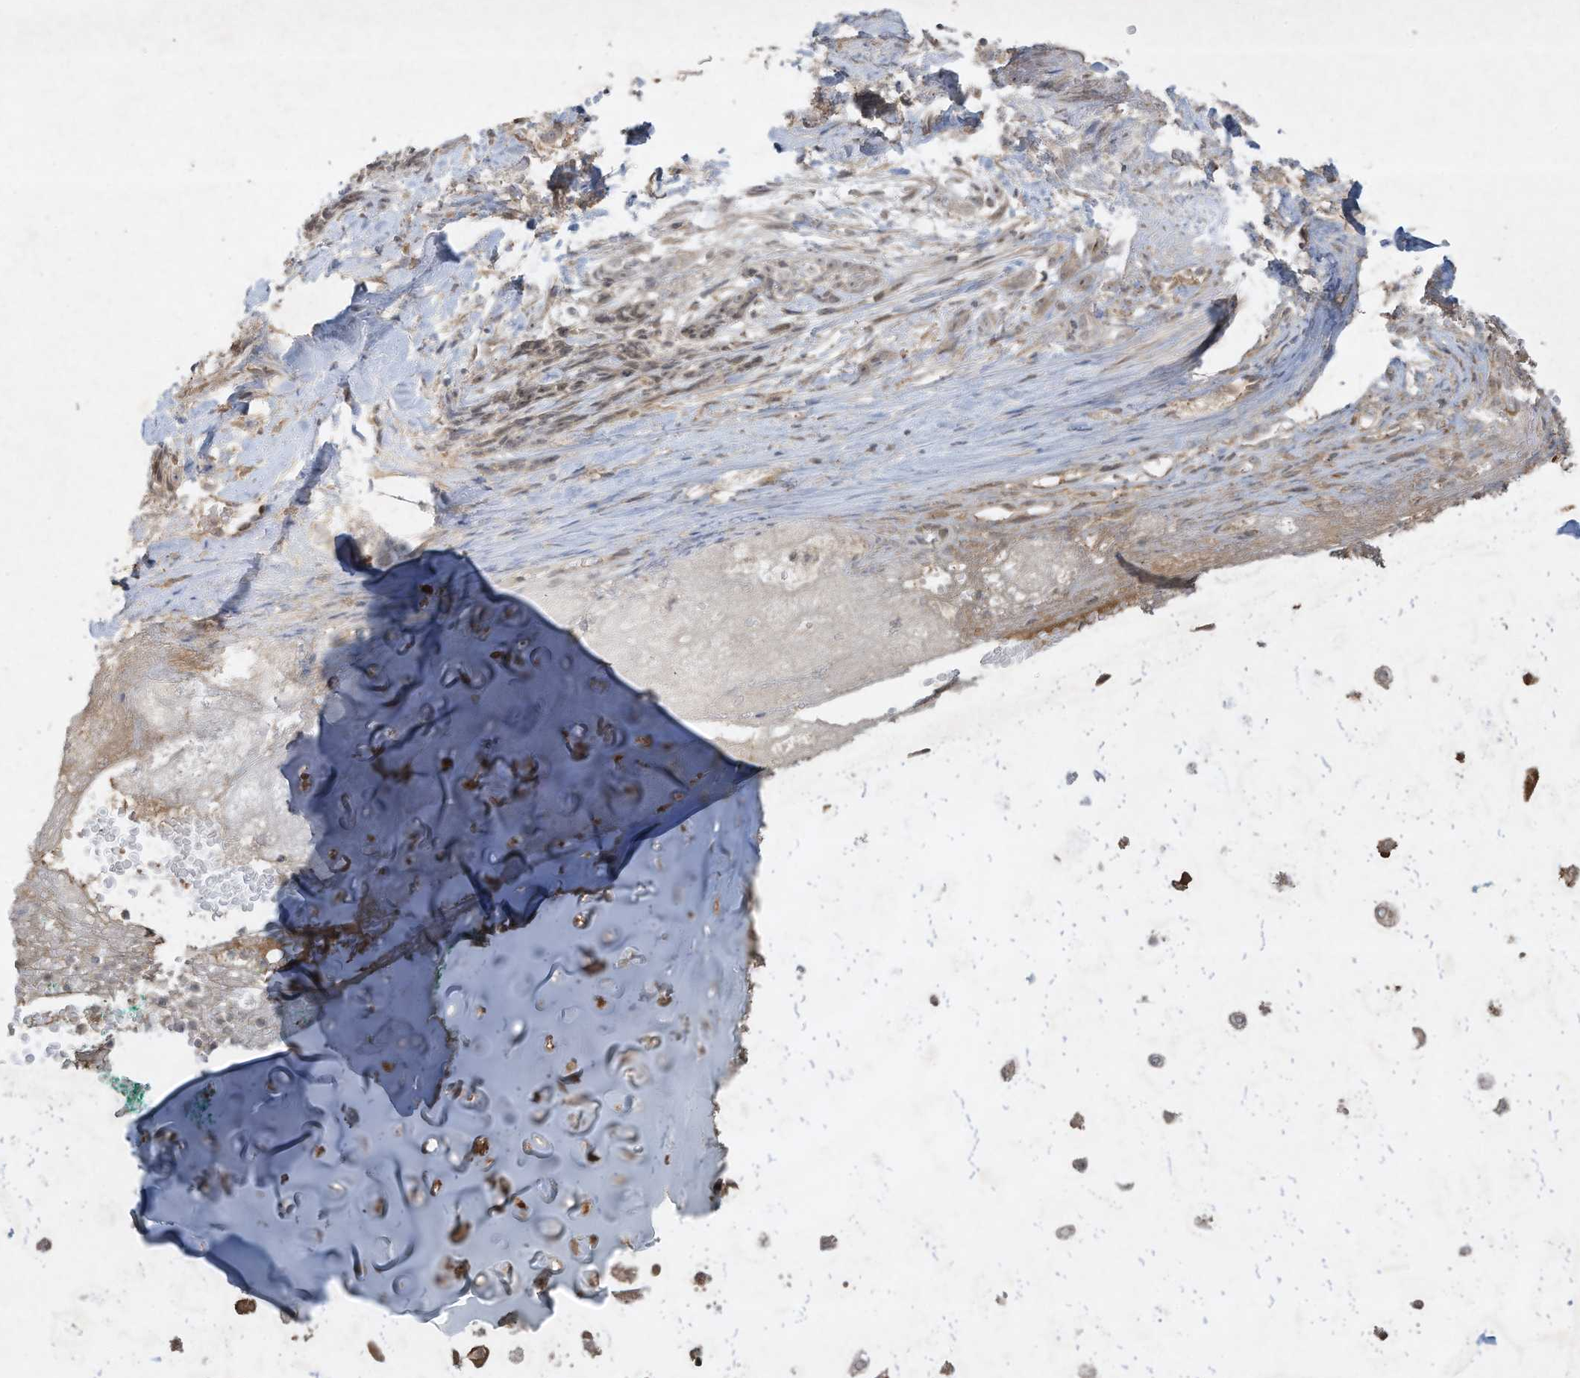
{"staining": {"intensity": "weak", "quantity": ">75%", "location": "cytoplasmic/membranous"}, "tissue": "adipose tissue", "cell_type": "Adipocytes", "image_type": "normal", "snomed": [{"axis": "morphology", "description": "Normal tissue, NOS"}, {"axis": "morphology", "description": "Basal cell carcinoma"}, {"axis": "topography", "description": "Cartilage tissue"}, {"axis": "topography", "description": "Nasopharynx"}, {"axis": "topography", "description": "Oral tissue"}], "caption": "Immunohistochemistry (IHC) photomicrograph of unremarkable adipose tissue: adipose tissue stained using immunohistochemistry (IHC) exhibits low levels of weak protein expression localized specifically in the cytoplasmic/membranous of adipocytes, appearing as a cytoplasmic/membranous brown color.", "gene": "FETUB", "patient": {"sex": "female", "age": 77}}